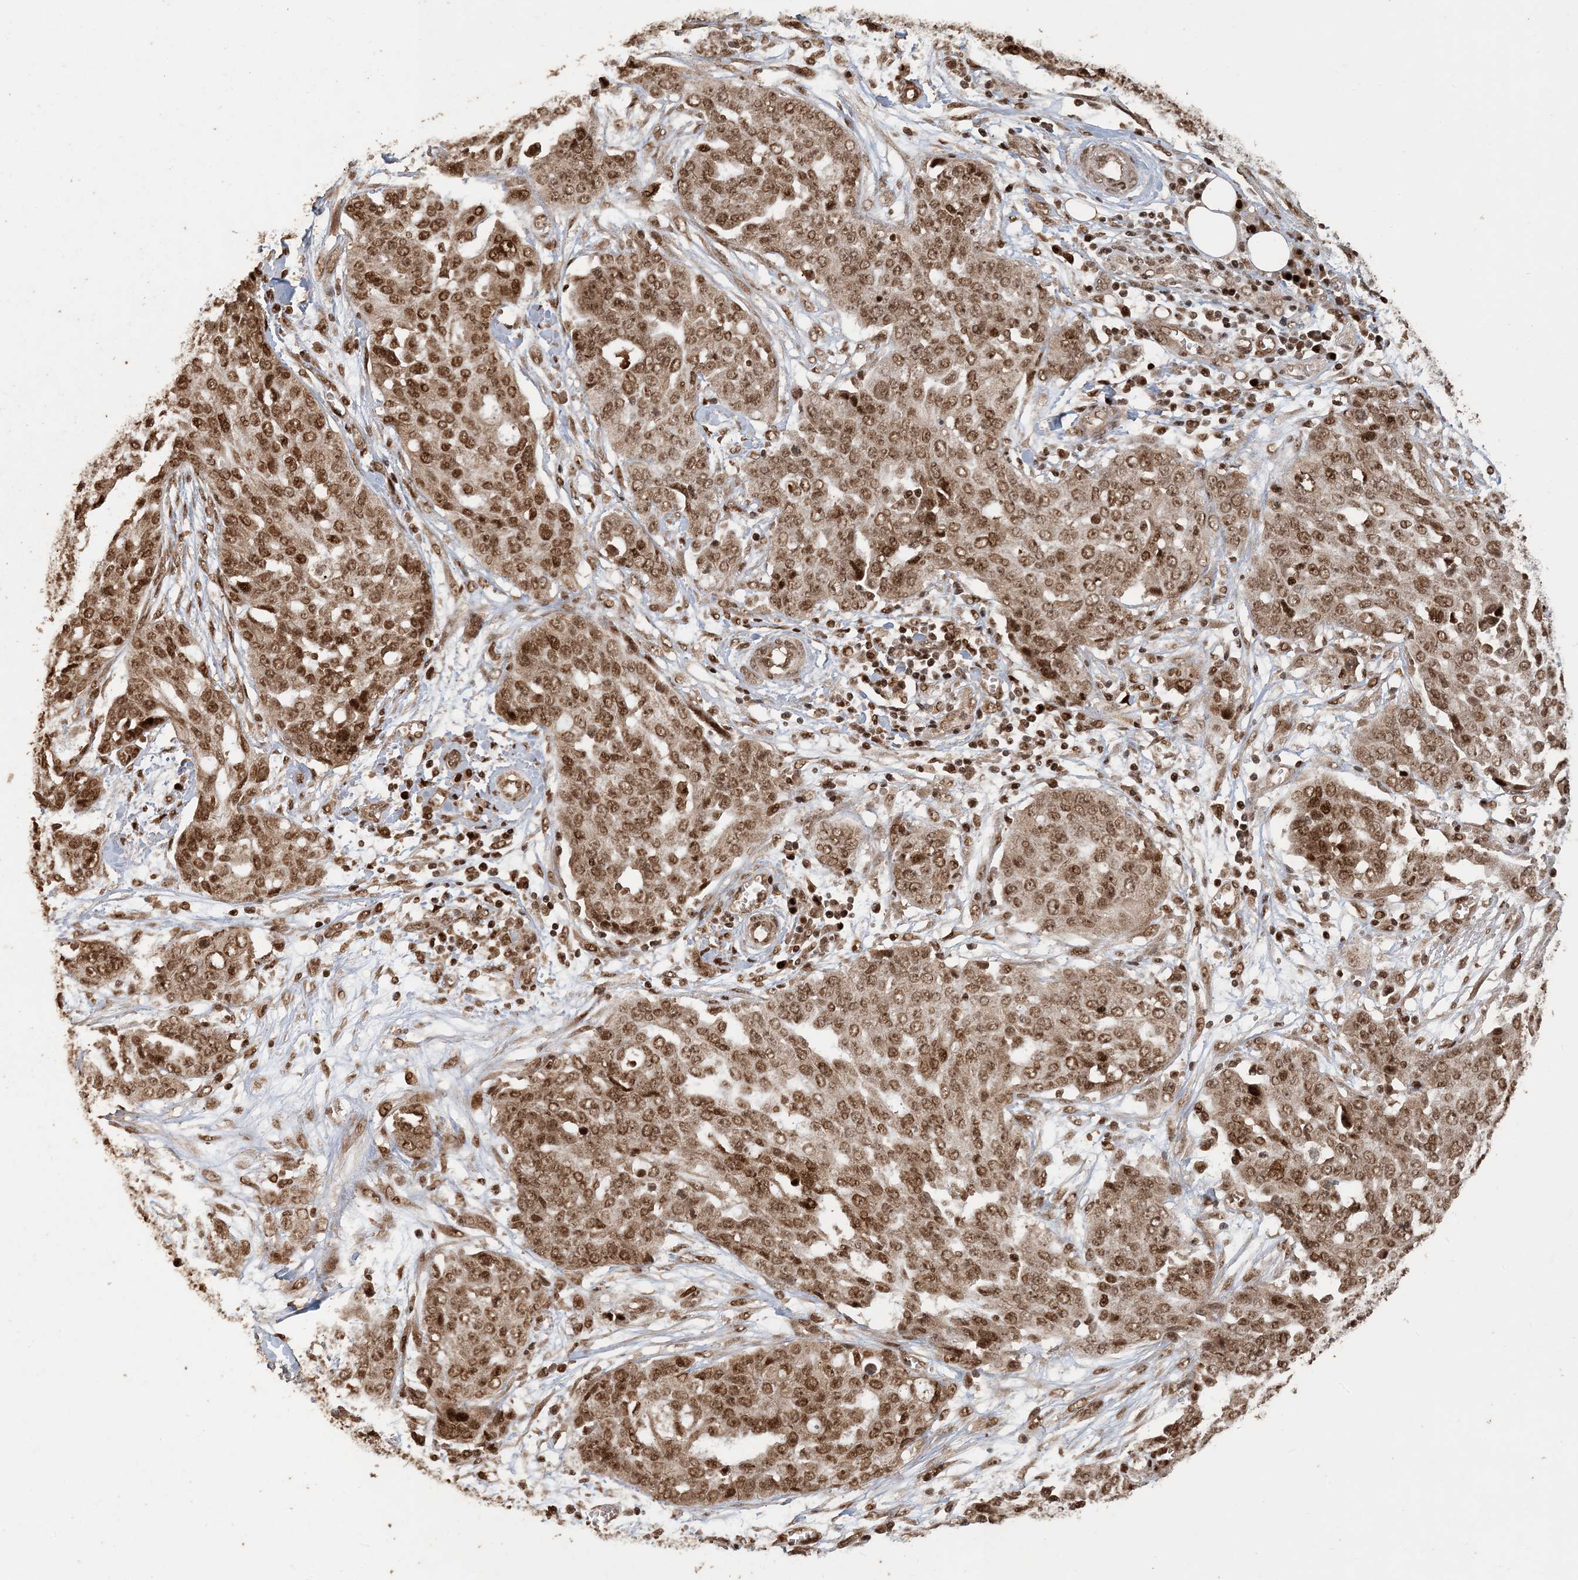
{"staining": {"intensity": "moderate", "quantity": ">75%", "location": "nuclear"}, "tissue": "ovarian cancer", "cell_type": "Tumor cells", "image_type": "cancer", "snomed": [{"axis": "morphology", "description": "Cystadenocarcinoma, serous, NOS"}, {"axis": "topography", "description": "Soft tissue"}, {"axis": "topography", "description": "Ovary"}], "caption": "A micrograph of human ovarian cancer stained for a protein exhibits moderate nuclear brown staining in tumor cells.", "gene": "ATP13A2", "patient": {"sex": "female", "age": 57}}